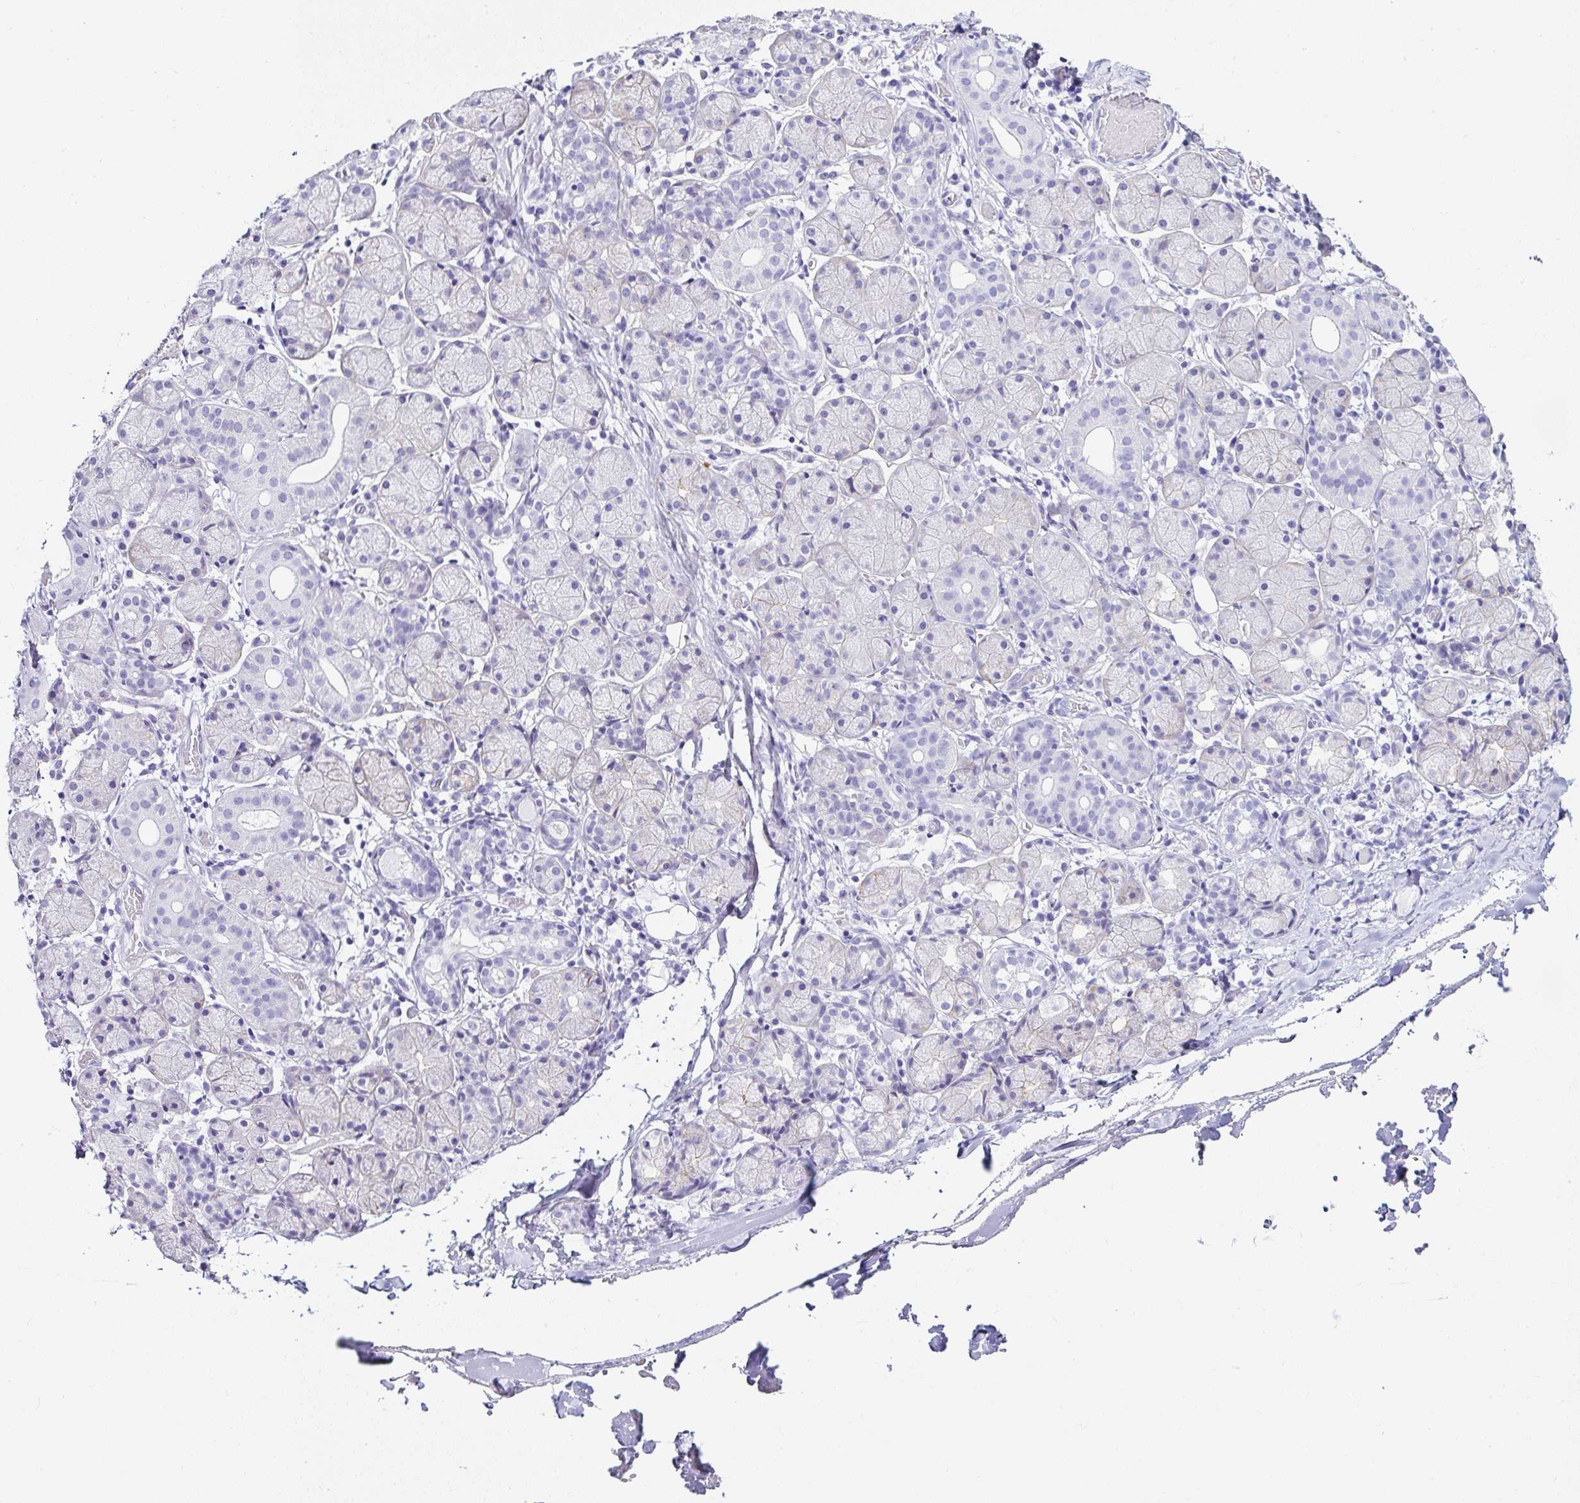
{"staining": {"intensity": "negative", "quantity": "none", "location": "none"}, "tissue": "salivary gland", "cell_type": "Glandular cells", "image_type": "normal", "snomed": [{"axis": "morphology", "description": "Normal tissue, NOS"}, {"axis": "topography", "description": "Salivary gland"}], "caption": "This is an immunohistochemistry (IHC) image of normal salivary gland. There is no positivity in glandular cells.", "gene": "SERPINB3", "patient": {"sex": "female", "age": 24}}